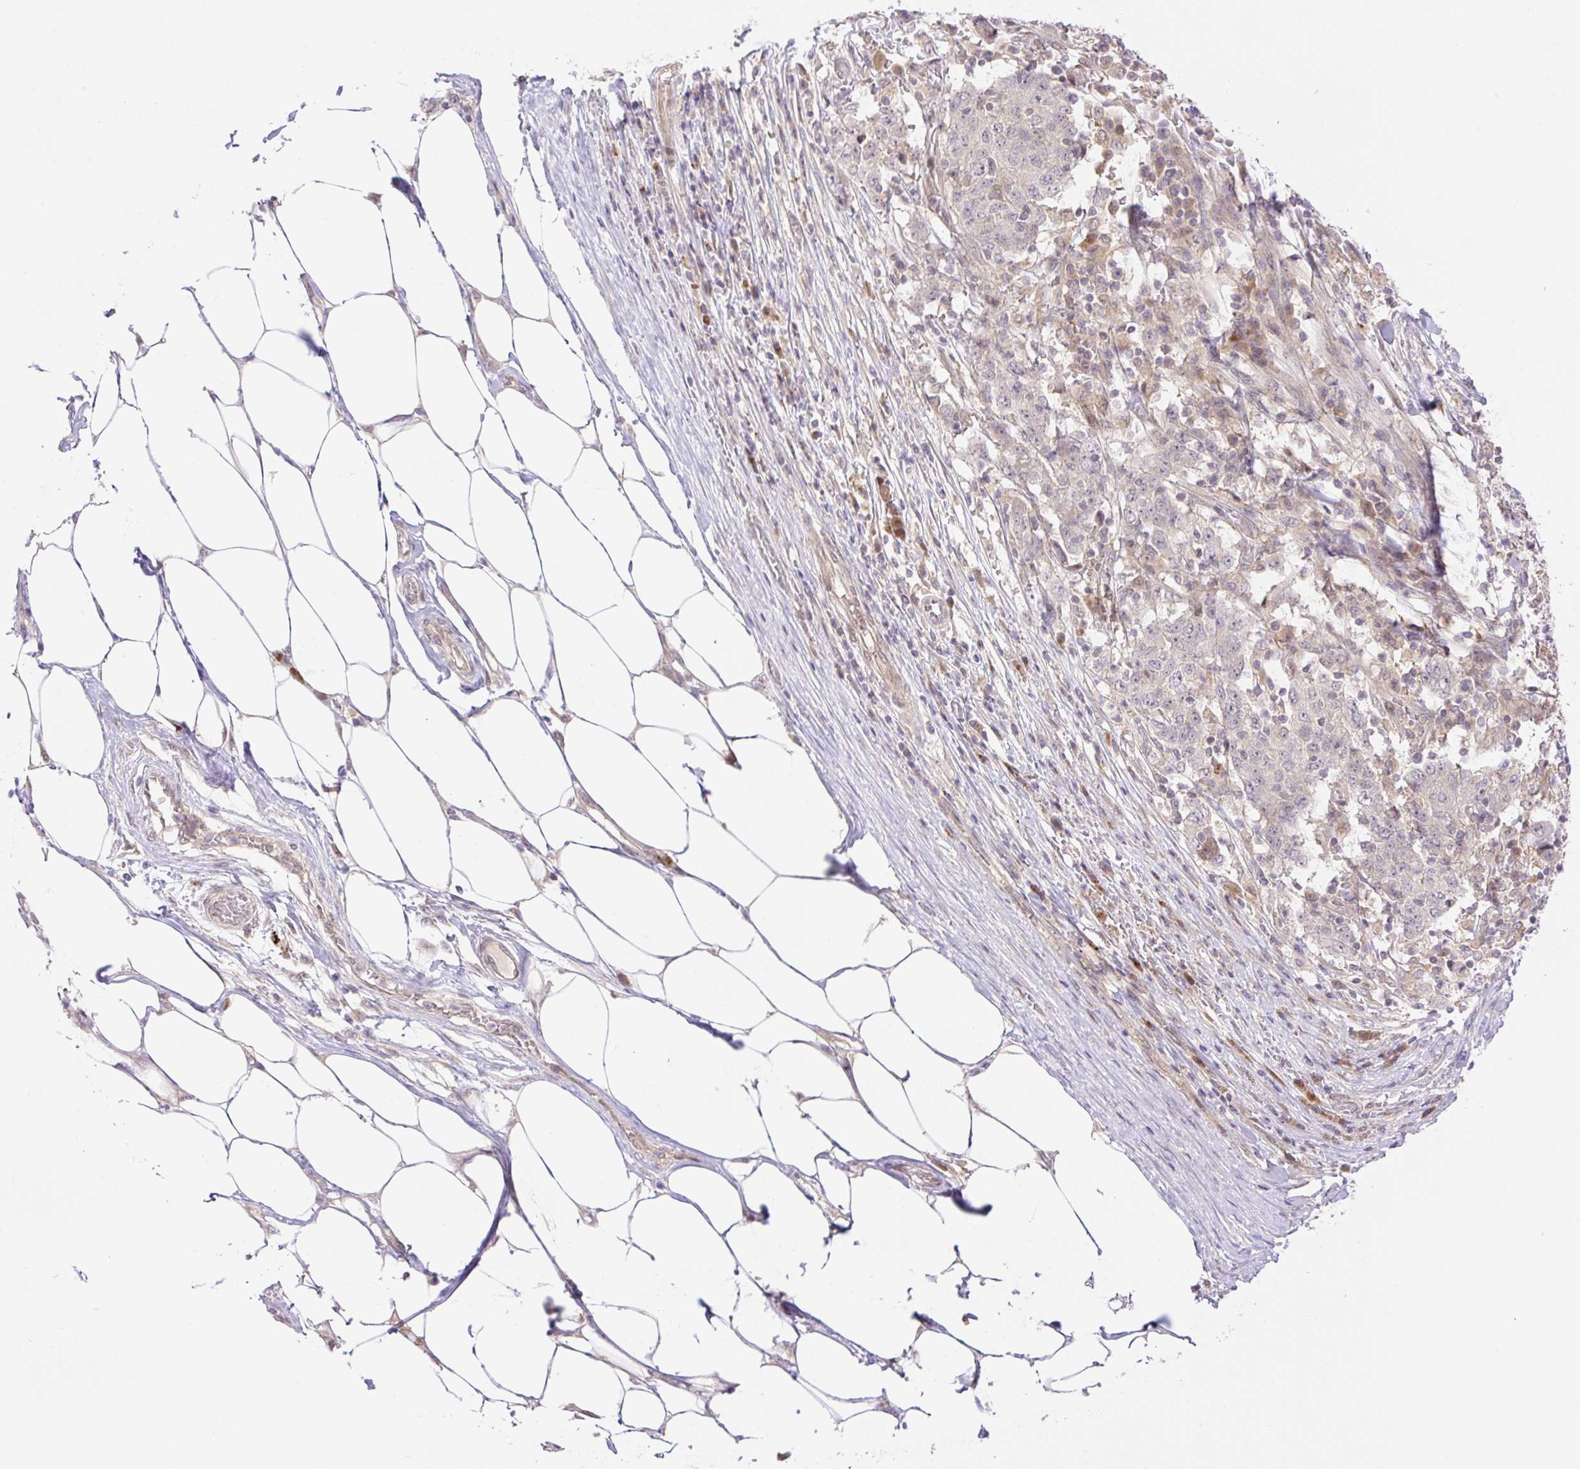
{"staining": {"intensity": "weak", "quantity": "<25%", "location": "cytoplasmic/membranous"}, "tissue": "stomach cancer", "cell_type": "Tumor cells", "image_type": "cancer", "snomed": [{"axis": "morphology", "description": "Adenocarcinoma, NOS"}, {"axis": "topography", "description": "Stomach"}], "caption": "Immunohistochemistry (IHC) image of neoplastic tissue: human adenocarcinoma (stomach) stained with DAB shows no significant protein expression in tumor cells.", "gene": "VPS25", "patient": {"sex": "male", "age": 59}}